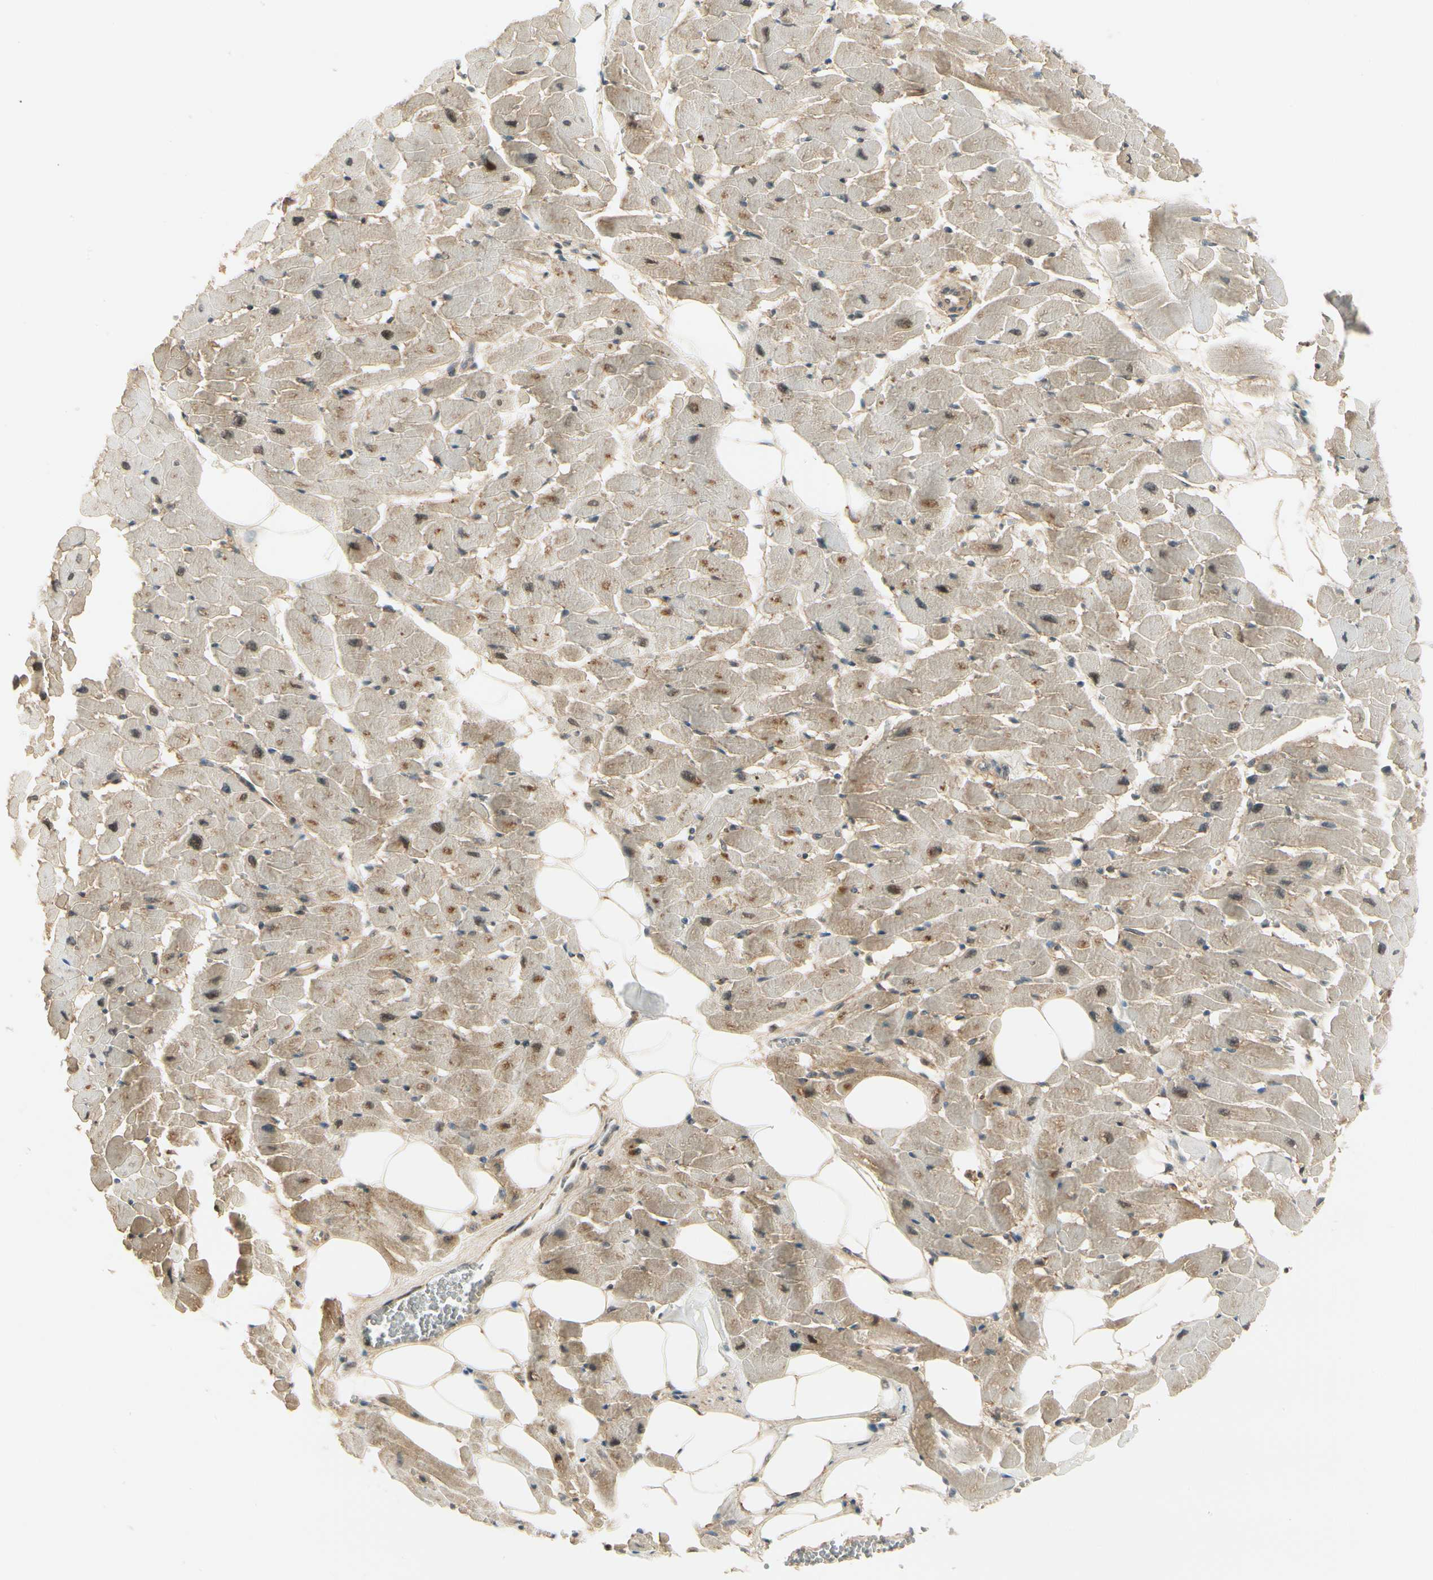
{"staining": {"intensity": "weak", "quantity": "25%-75%", "location": "cytoplasmic/membranous,nuclear"}, "tissue": "heart muscle", "cell_type": "Cardiomyocytes", "image_type": "normal", "snomed": [{"axis": "morphology", "description": "Normal tissue, NOS"}, {"axis": "topography", "description": "Heart"}], "caption": "Immunohistochemistry (DAB) staining of benign human heart muscle displays weak cytoplasmic/membranous,nuclear protein staining in about 25%-75% of cardiomyocytes. The staining was performed using DAB, with brown indicating positive protein expression. Nuclei are stained blue with hematoxylin.", "gene": "EPHB3", "patient": {"sex": "female", "age": 19}}